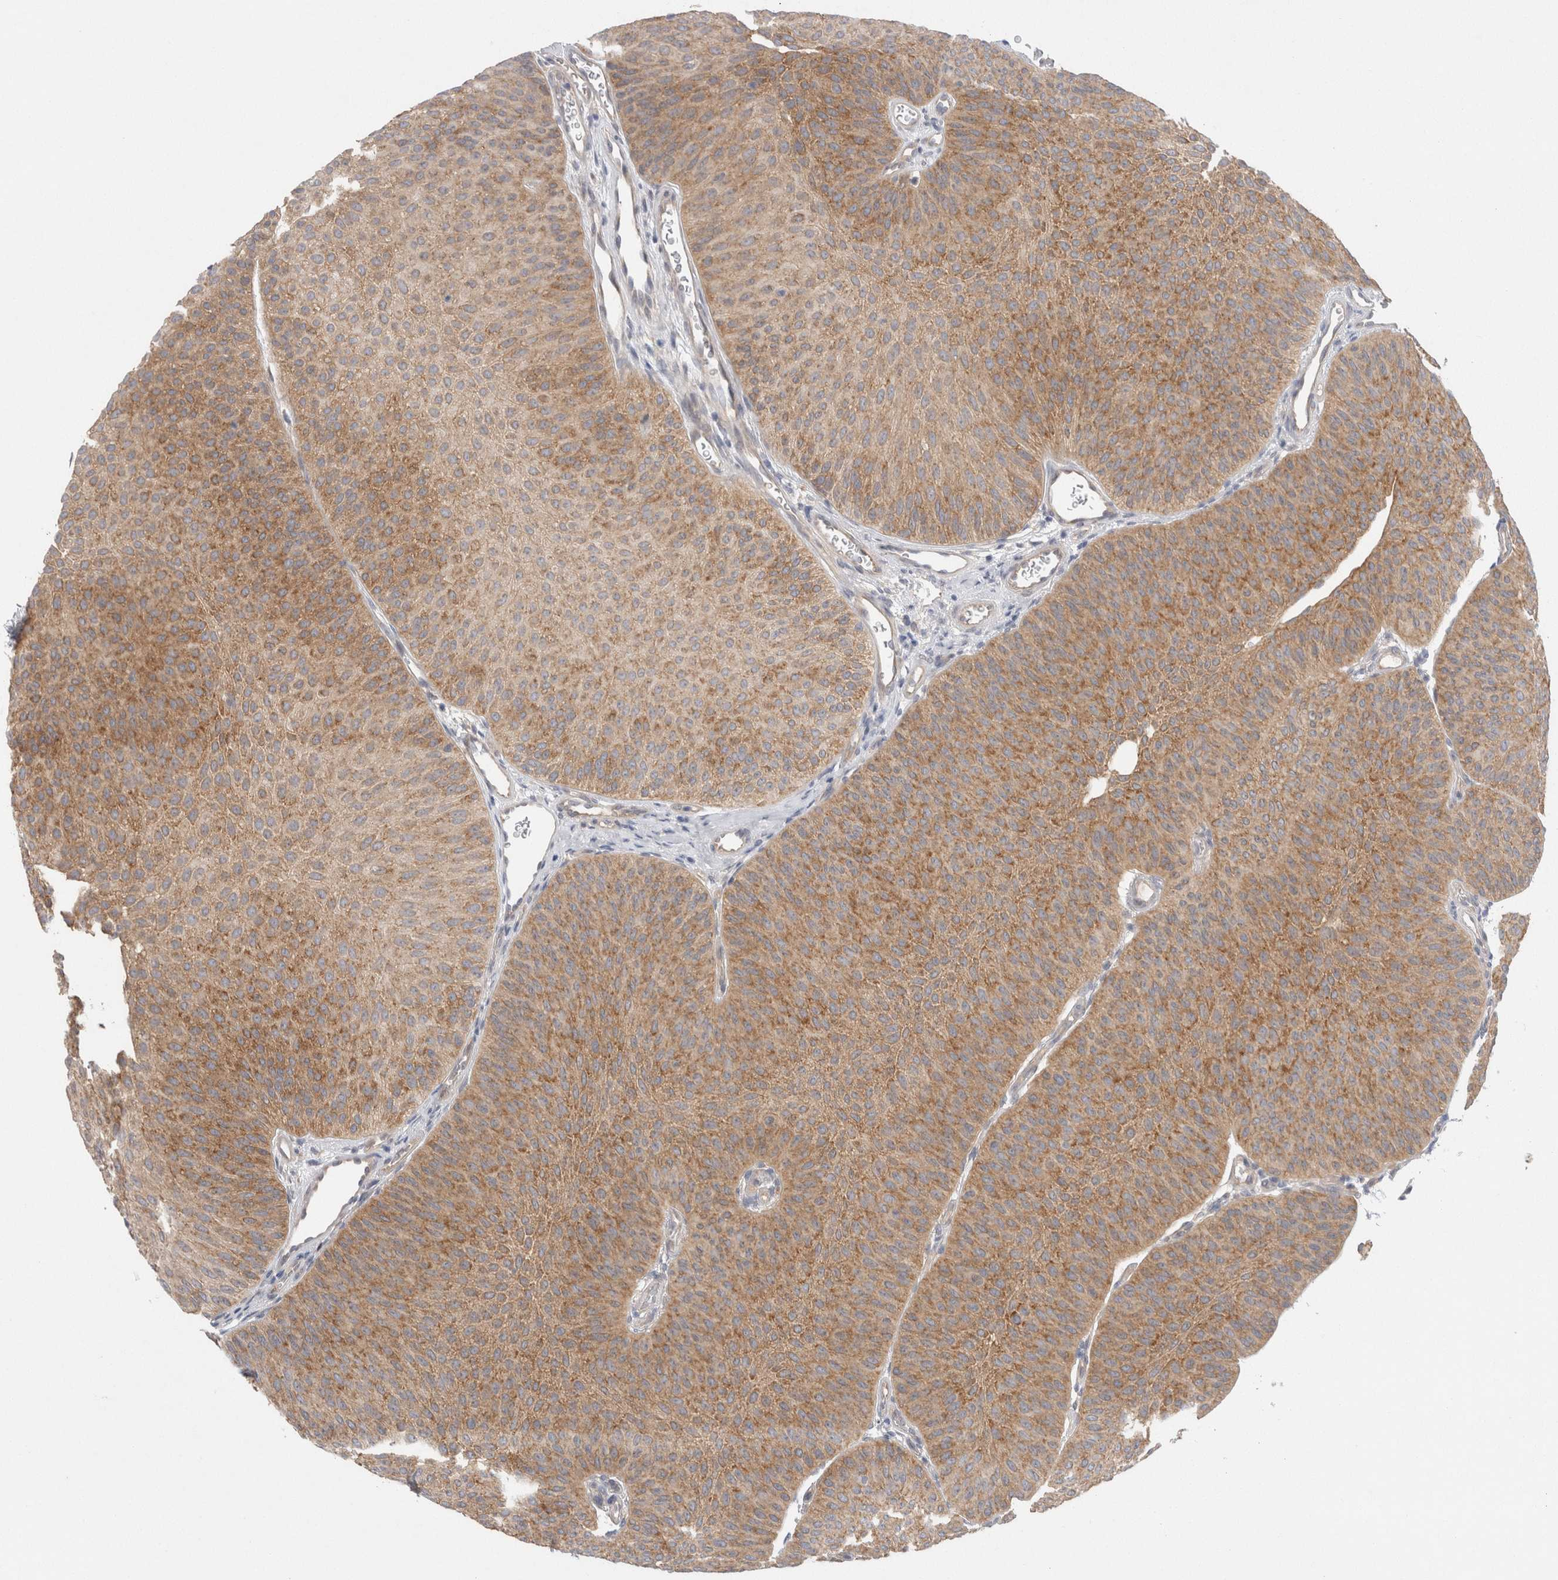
{"staining": {"intensity": "moderate", "quantity": ">75%", "location": "cytoplasmic/membranous"}, "tissue": "urothelial cancer", "cell_type": "Tumor cells", "image_type": "cancer", "snomed": [{"axis": "morphology", "description": "Urothelial carcinoma, Low grade"}, {"axis": "topography", "description": "Urinary bladder"}], "caption": "Urothelial carcinoma (low-grade) stained for a protein (brown) displays moderate cytoplasmic/membranous positive staining in about >75% of tumor cells.", "gene": "WIPF2", "patient": {"sex": "female", "age": 60}}